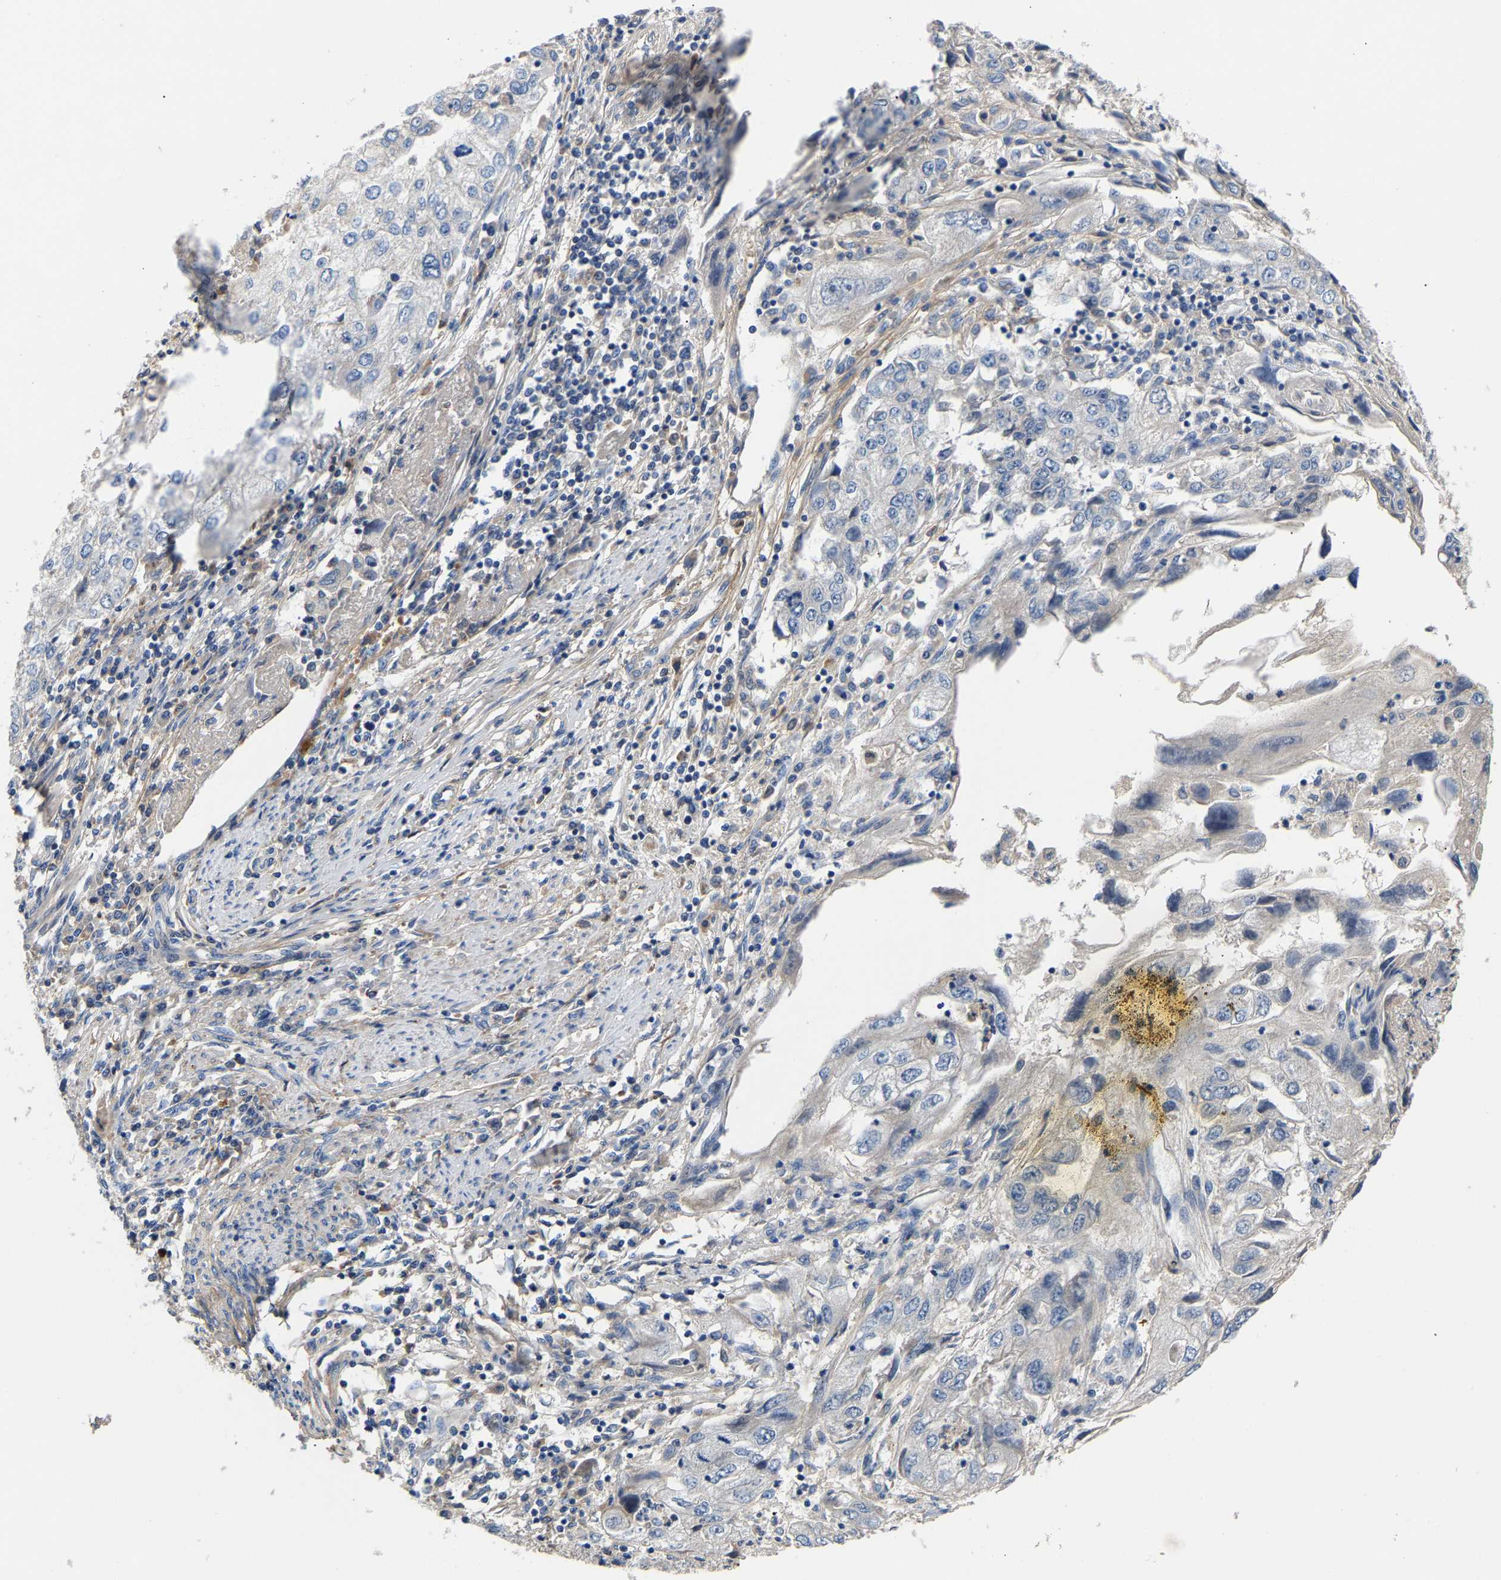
{"staining": {"intensity": "negative", "quantity": "none", "location": "none"}, "tissue": "endometrial cancer", "cell_type": "Tumor cells", "image_type": "cancer", "snomed": [{"axis": "morphology", "description": "Adenocarcinoma, NOS"}, {"axis": "topography", "description": "Endometrium"}], "caption": "High magnification brightfield microscopy of adenocarcinoma (endometrial) stained with DAB (brown) and counterstained with hematoxylin (blue): tumor cells show no significant staining.", "gene": "CCDC171", "patient": {"sex": "female", "age": 49}}